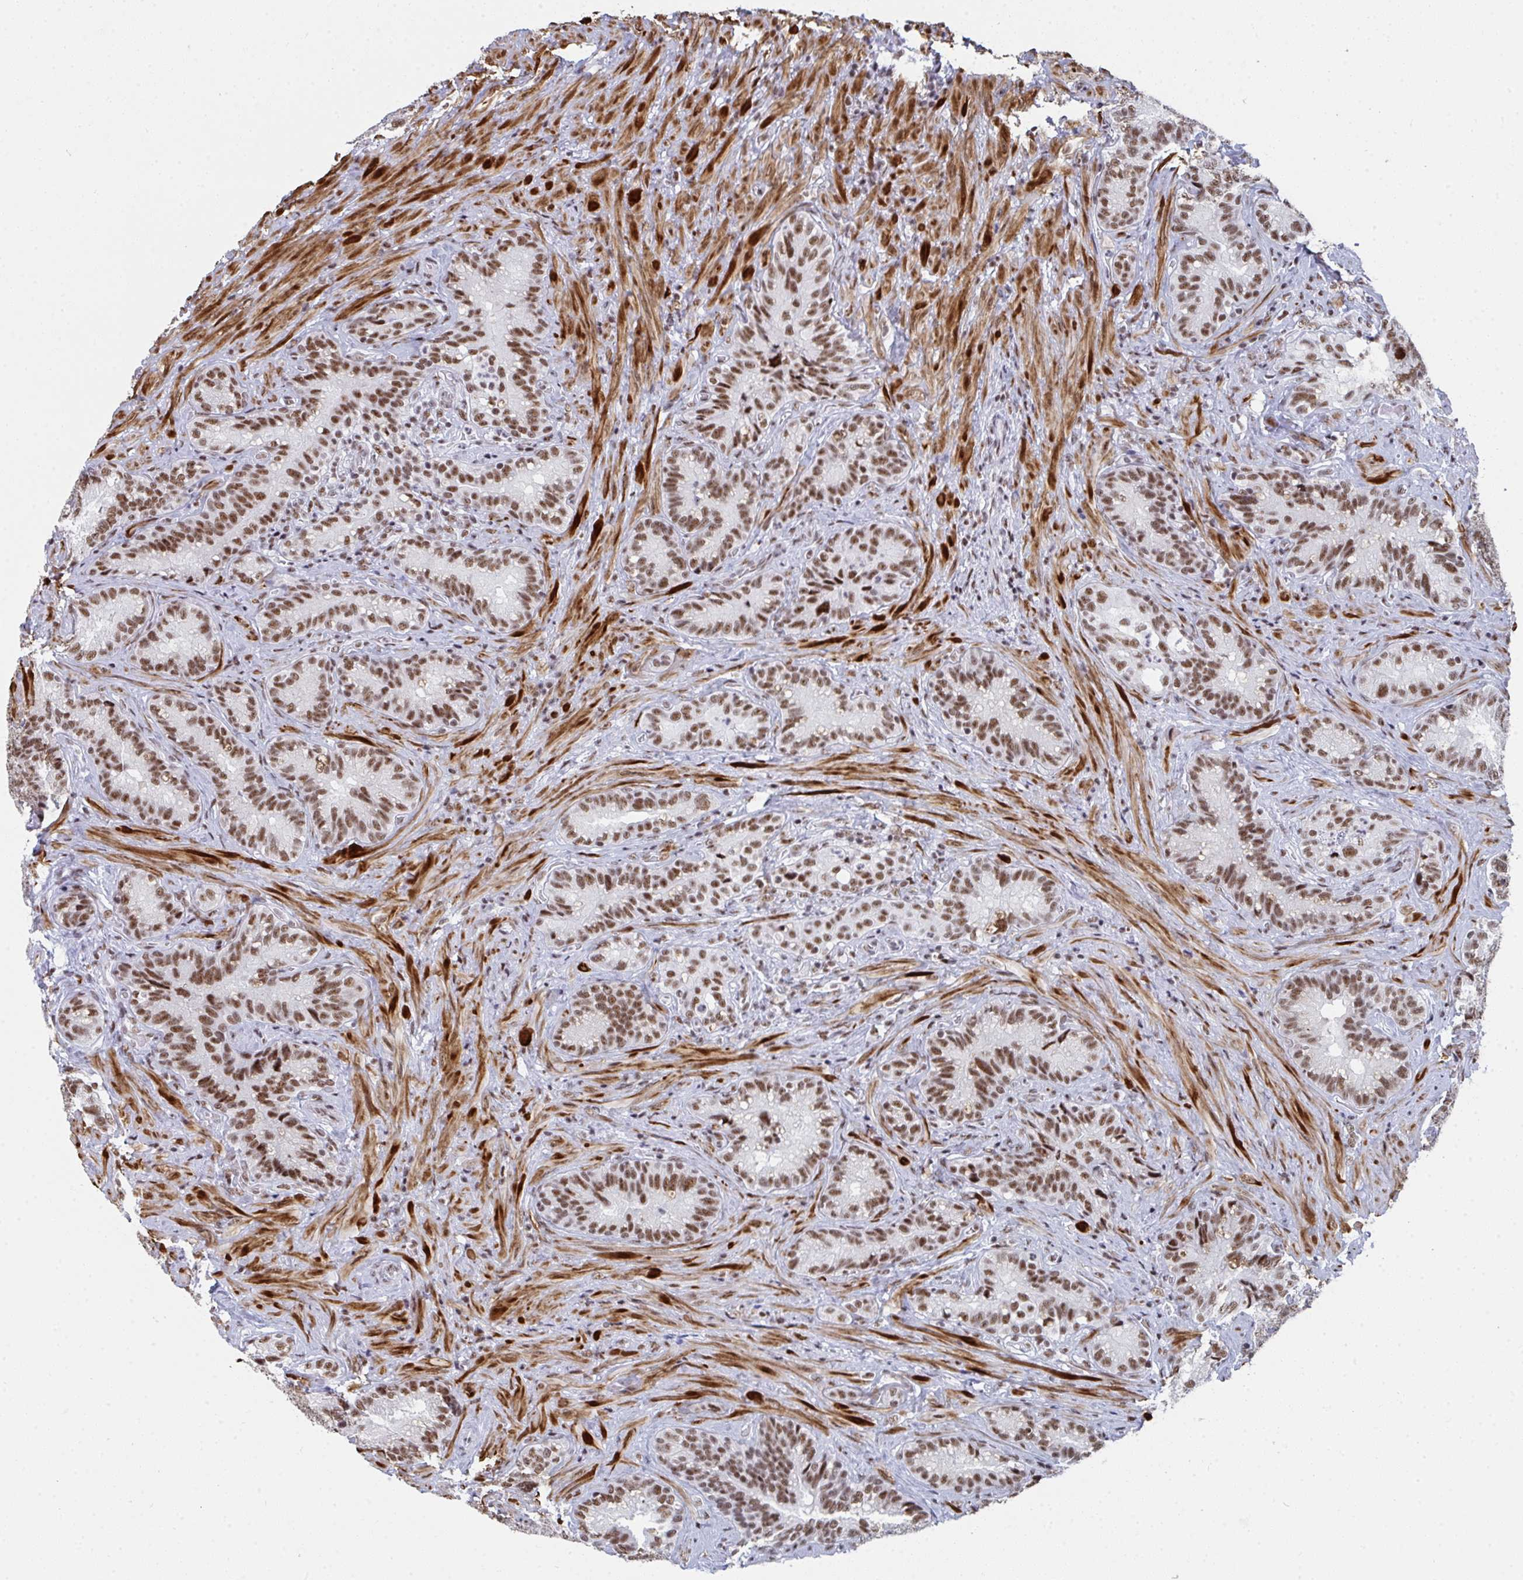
{"staining": {"intensity": "moderate", "quantity": ">75%", "location": "nuclear"}, "tissue": "seminal vesicle", "cell_type": "Glandular cells", "image_type": "normal", "snomed": [{"axis": "morphology", "description": "Normal tissue, NOS"}, {"axis": "topography", "description": "Seminal veicle"}], "caption": "DAB (3,3'-diaminobenzidine) immunohistochemical staining of normal human seminal vesicle reveals moderate nuclear protein positivity in approximately >75% of glandular cells. The staining was performed using DAB, with brown indicating positive protein expression. Nuclei are stained blue with hematoxylin.", "gene": "SNRNP70", "patient": {"sex": "male", "age": 68}}